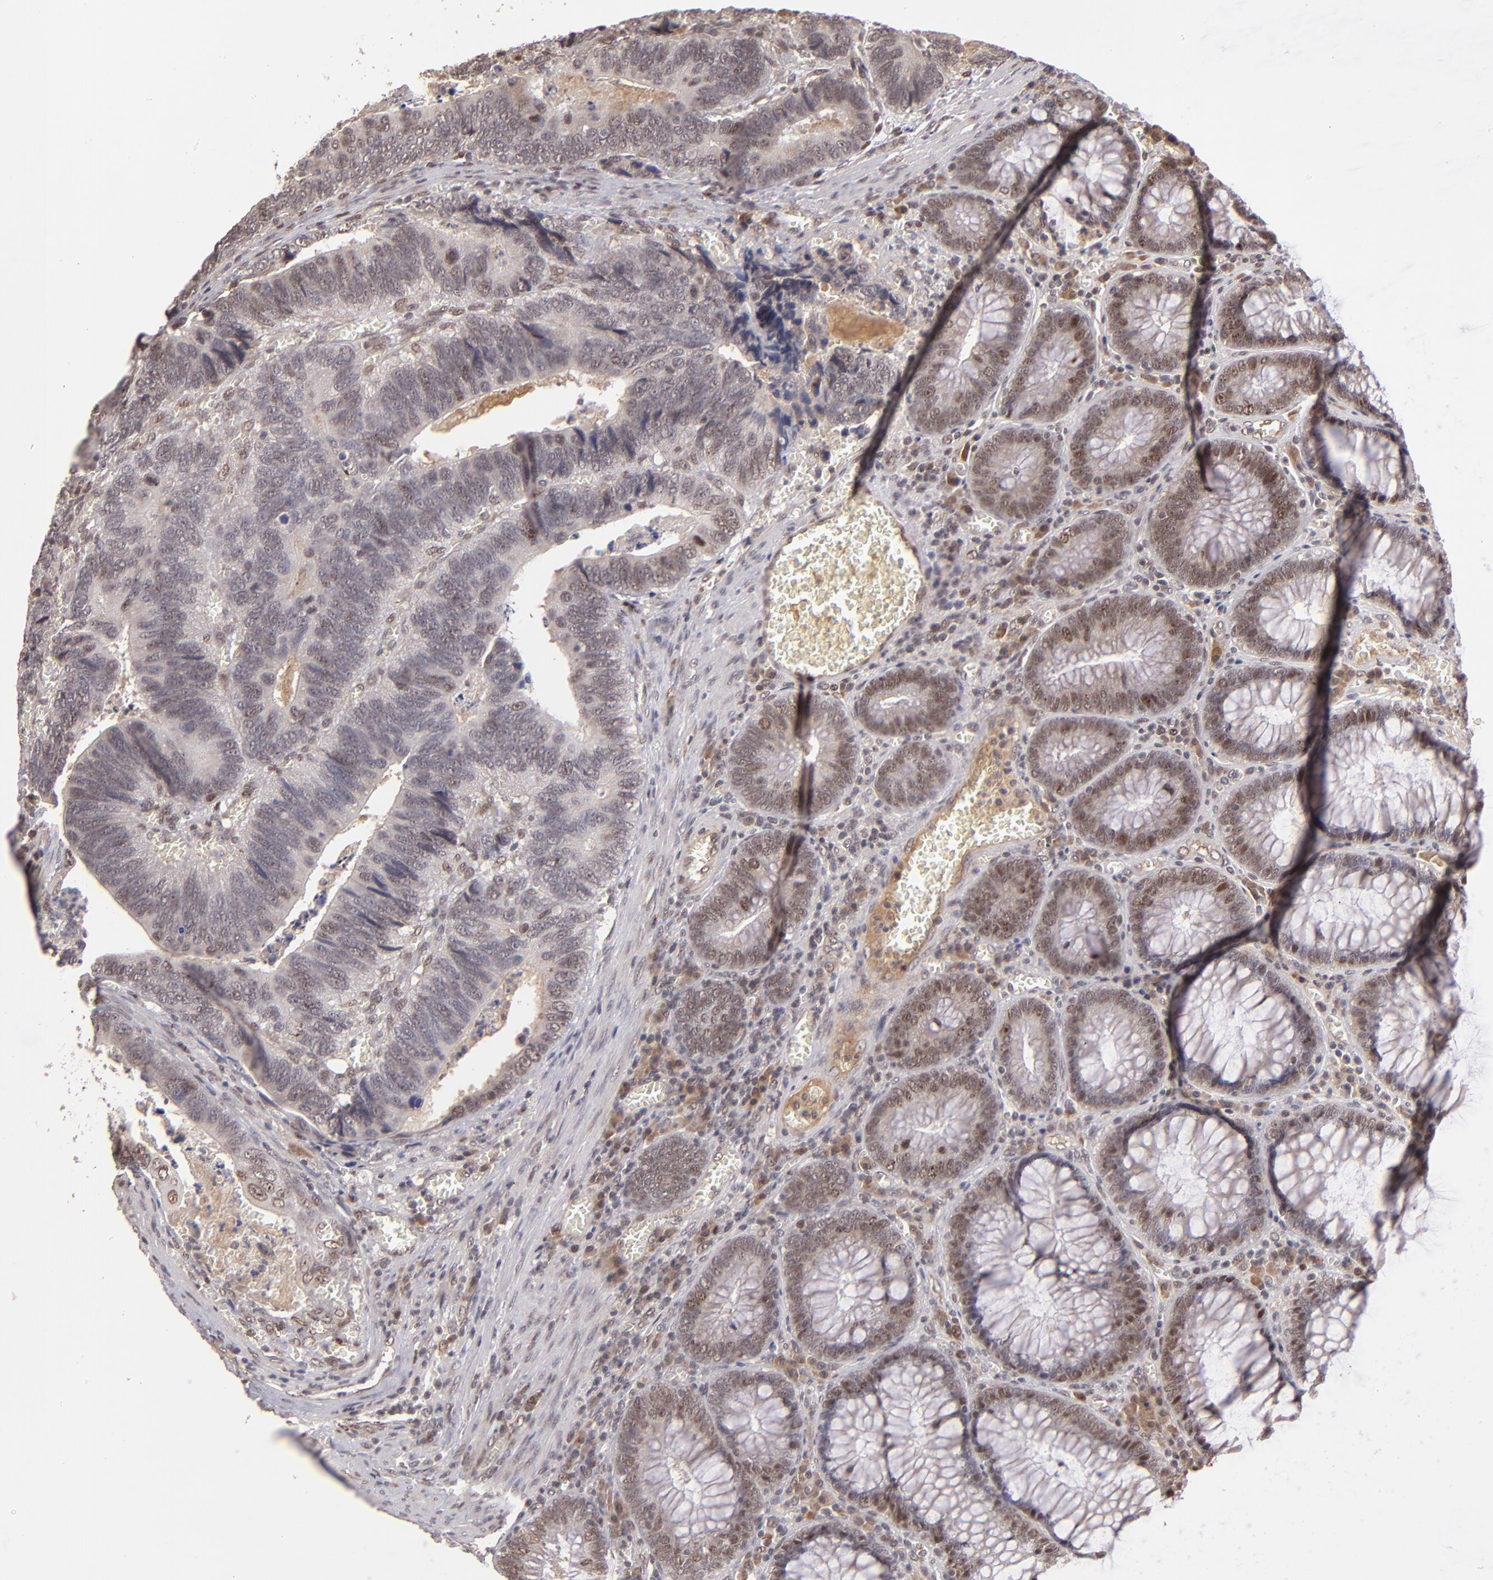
{"staining": {"intensity": "weak", "quantity": "25%-75%", "location": "nuclear"}, "tissue": "colorectal cancer", "cell_type": "Tumor cells", "image_type": "cancer", "snomed": [{"axis": "morphology", "description": "Adenocarcinoma, NOS"}, {"axis": "topography", "description": "Colon"}], "caption": "Immunohistochemical staining of human colorectal cancer shows weak nuclear protein expression in approximately 25%-75% of tumor cells.", "gene": "ABHD12B", "patient": {"sex": "male", "age": 72}}